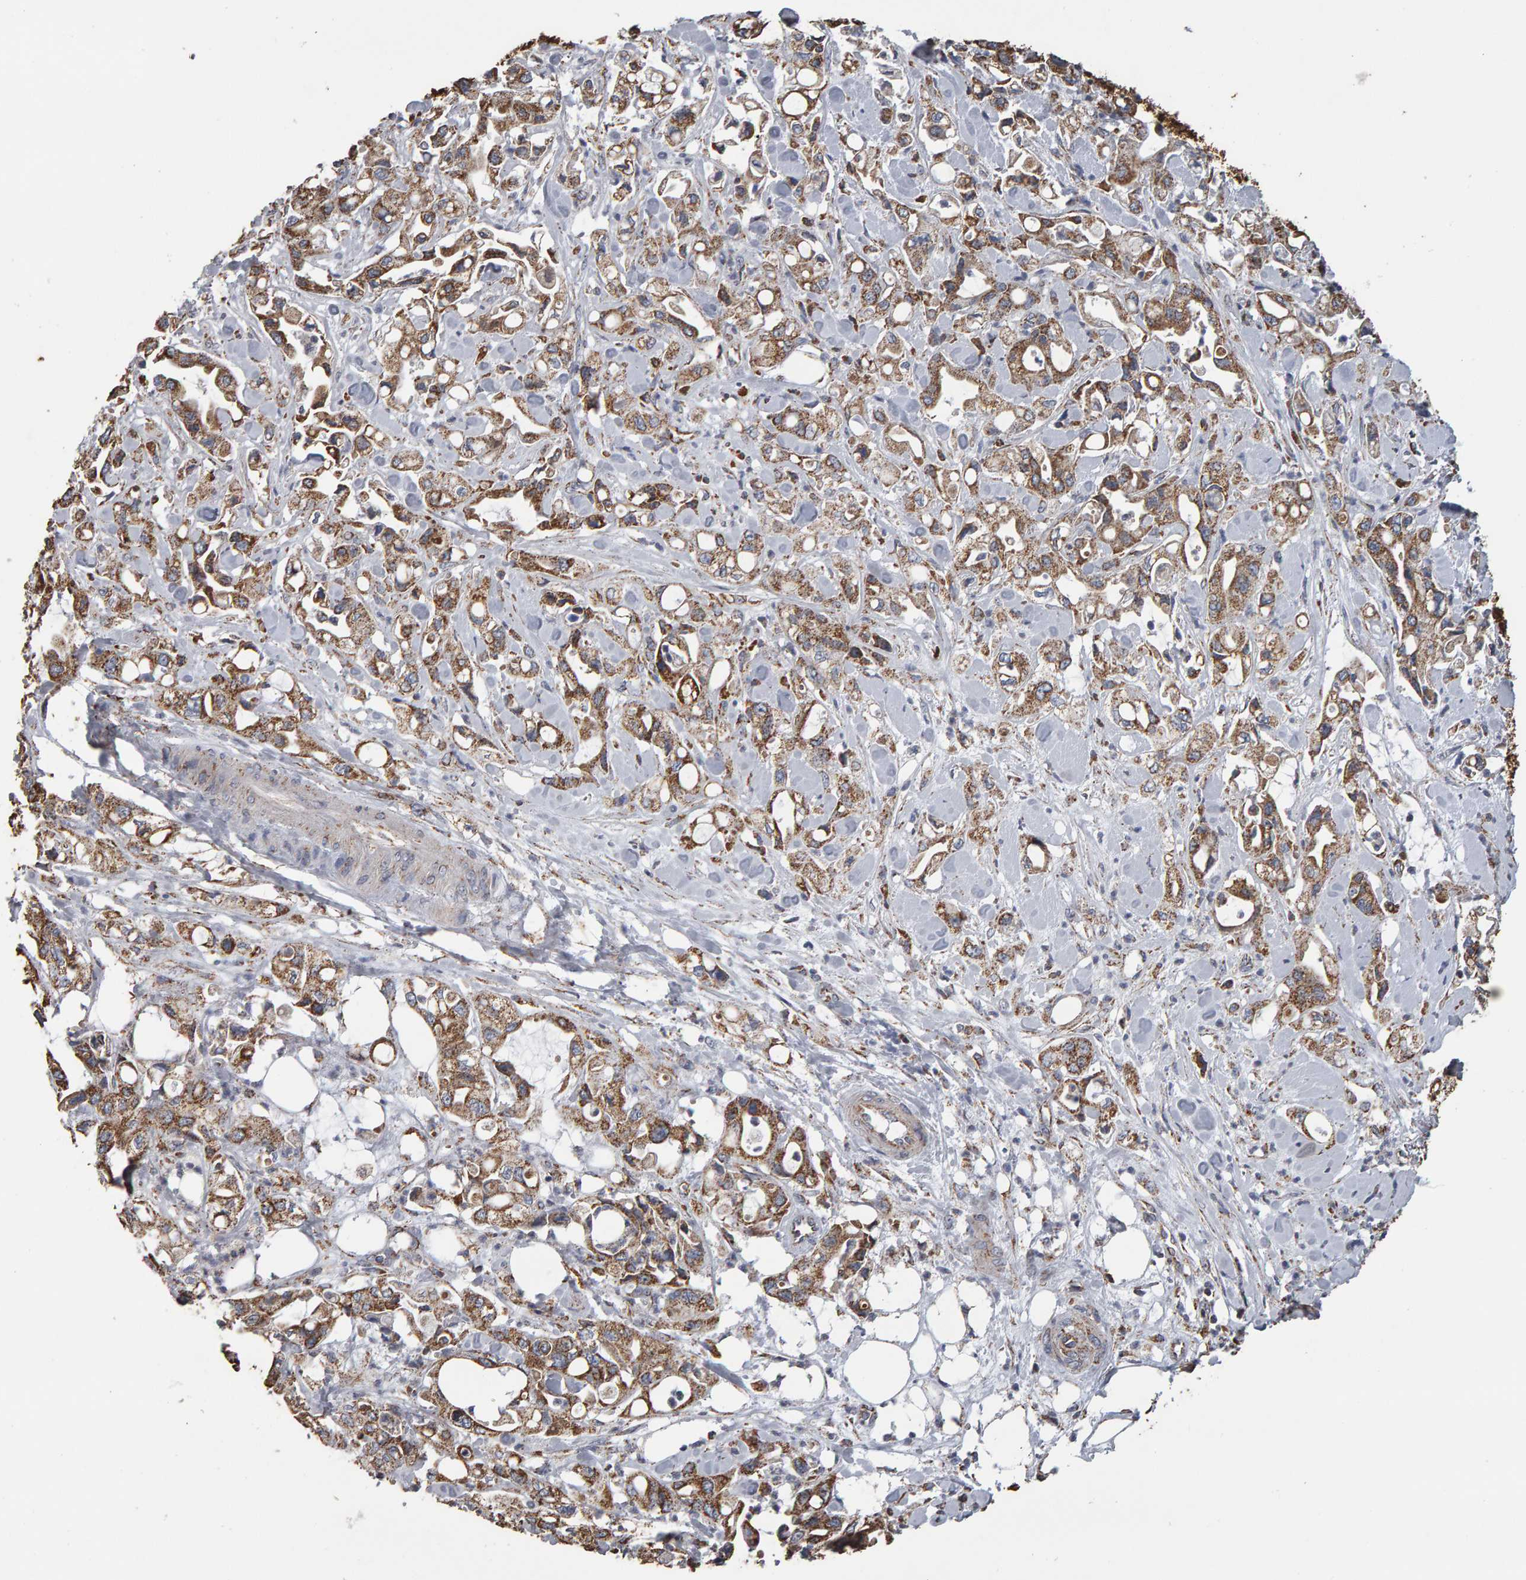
{"staining": {"intensity": "moderate", "quantity": ">75%", "location": "cytoplasmic/membranous"}, "tissue": "pancreatic cancer", "cell_type": "Tumor cells", "image_type": "cancer", "snomed": [{"axis": "morphology", "description": "Adenocarcinoma, NOS"}, {"axis": "topography", "description": "Pancreas"}], "caption": "Brown immunohistochemical staining in pancreatic cancer exhibits moderate cytoplasmic/membranous positivity in approximately >75% of tumor cells. The staining was performed using DAB (3,3'-diaminobenzidine) to visualize the protein expression in brown, while the nuclei were stained in blue with hematoxylin (Magnification: 20x).", "gene": "TOM1L1", "patient": {"sex": "male", "age": 70}}